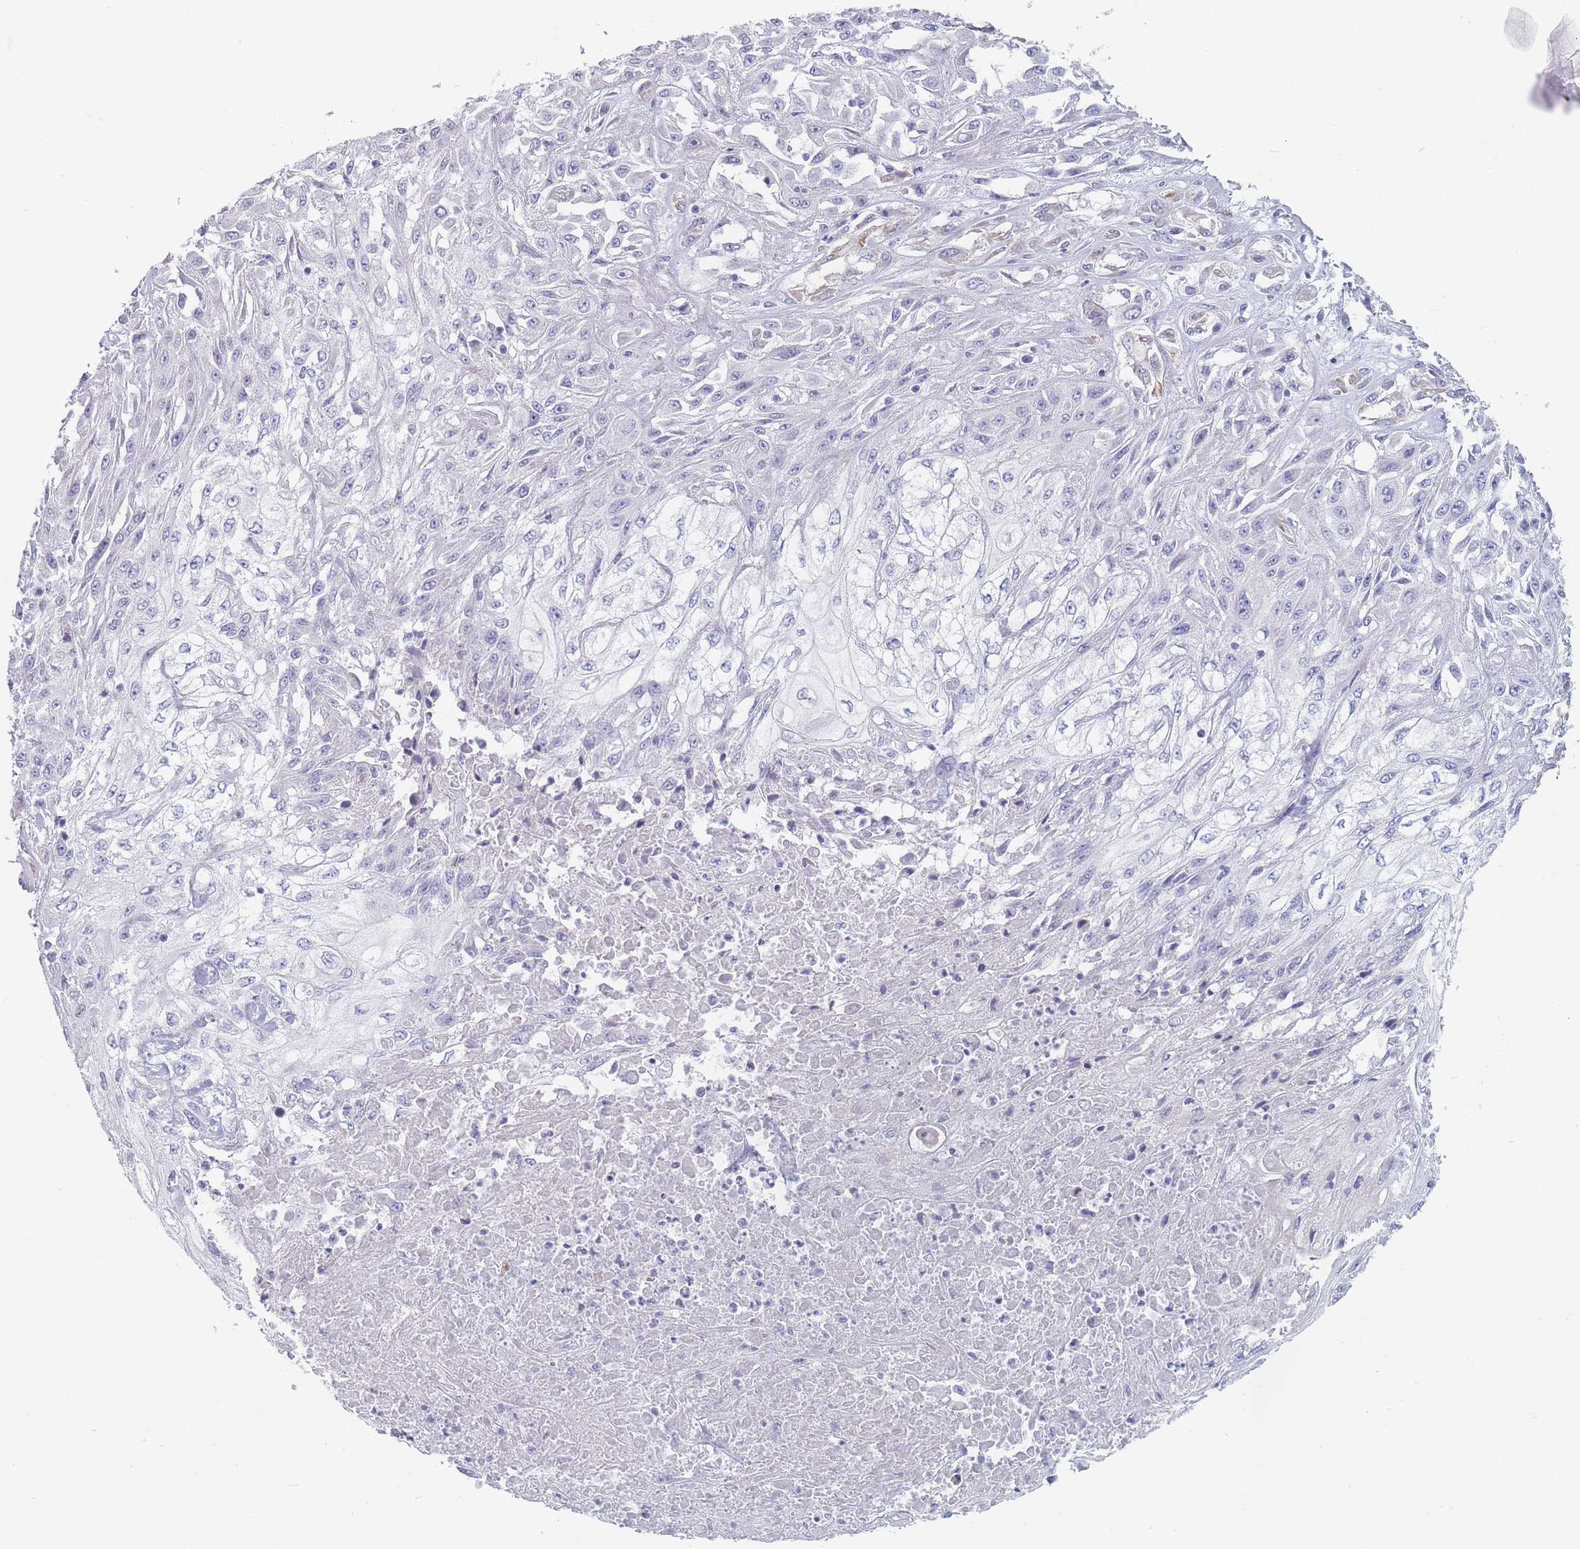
{"staining": {"intensity": "negative", "quantity": "none", "location": "none"}, "tissue": "skin cancer", "cell_type": "Tumor cells", "image_type": "cancer", "snomed": [{"axis": "morphology", "description": "Squamous cell carcinoma, NOS"}, {"axis": "morphology", "description": "Squamous cell carcinoma, metastatic, NOS"}, {"axis": "topography", "description": "Skin"}, {"axis": "topography", "description": "Lymph node"}], "caption": "An immunohistochemistry histopathology image of skin metastatic squamous cell carcinoma is shown. There is no staining in tumor cells of skin metastatic squamous cell carcinoma.", "gene": "SPATS1", "patient": {"sex": "male", "age": 75}}